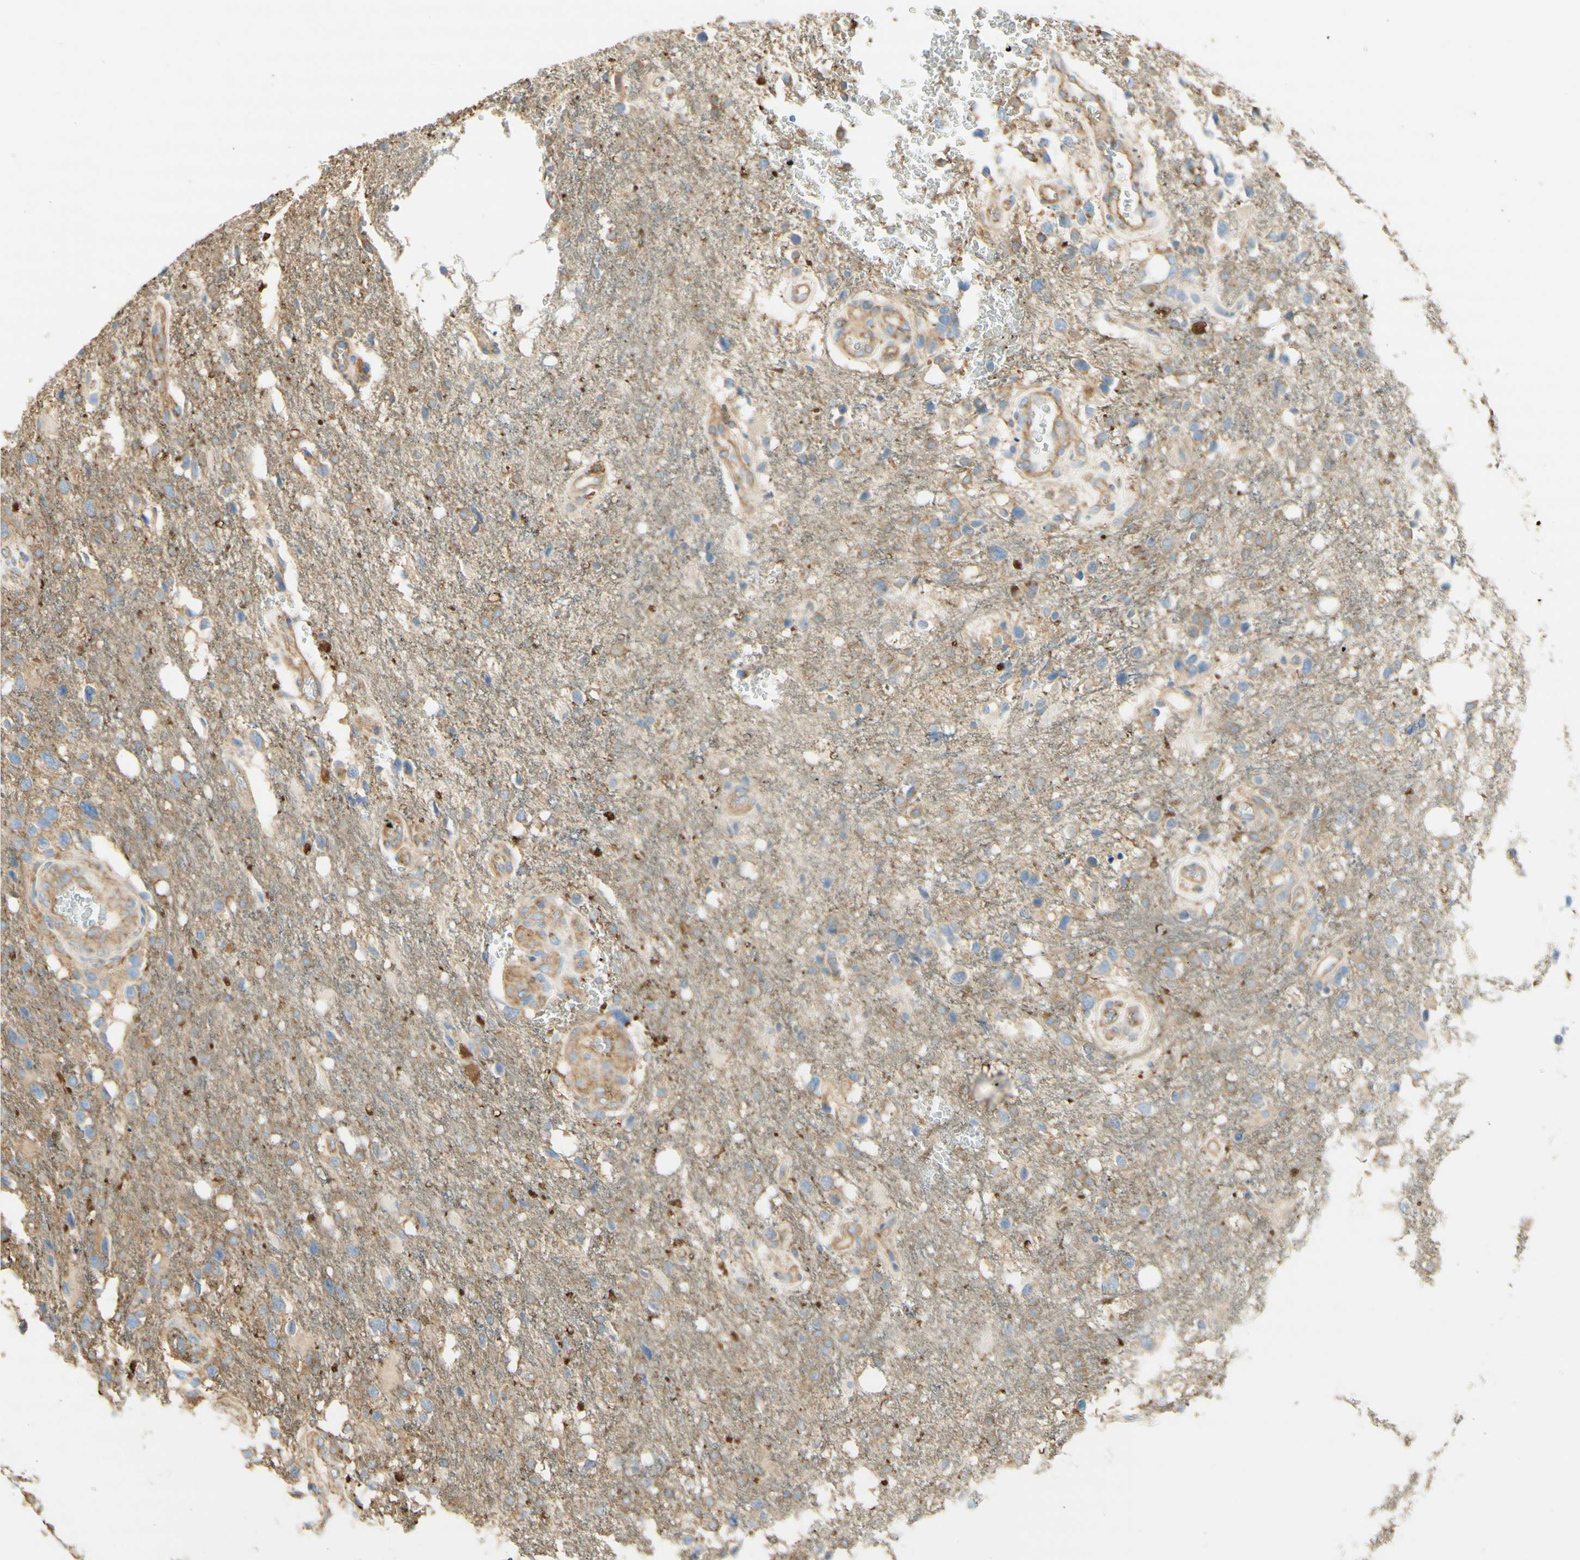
{"staining": {"intensity": "weak", "quantity": "<25%", "location": "cytoplasmic/membranous"}, "tissue": "glioma", "cell_type": "Tumor cells", "image_type": "cancer", "snomed": [{"axis": "morphology", "description": "Glioma, malignant, High grade"}, {"axis": "topography", "description": "Brain"}], "caption": "Micrograph shows no significant protein staining in tumor cells of malignant high-grade glioma.", "gene": "CLTC", "patient": {"sex": "female", "age": 58}}